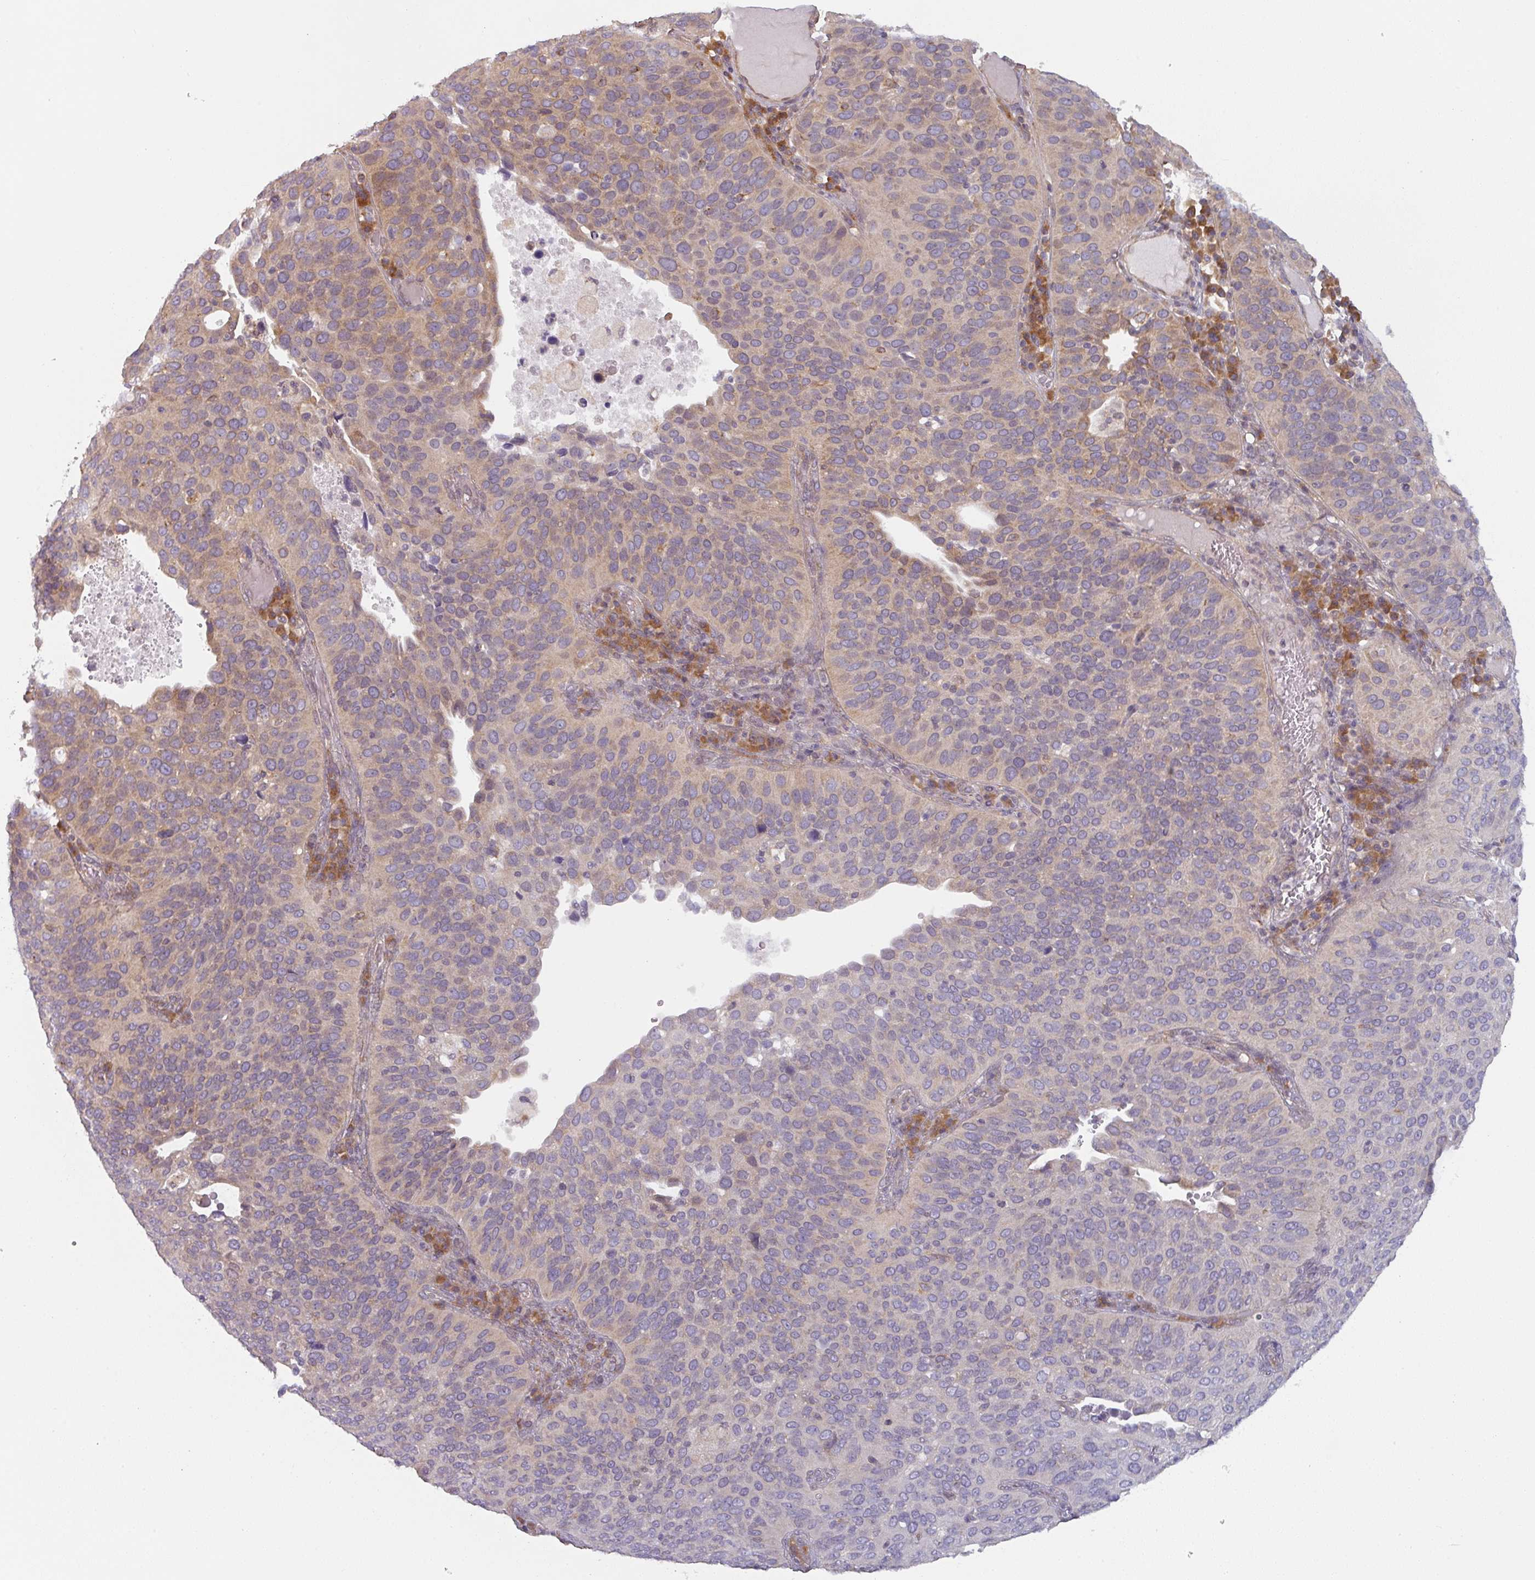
{"staining": {"intensity": "moderate", "quantity": "<25%", "location": "cytoplasmic/membranous"}, "tissue": "cervical cancer", "cell_type": "Tumor cells", "image_type": "cancer", "snomed": [{"axis": "morphology", "description": "Squamous cell carcinoma, NOS"}, {"axis": "topography", "description": "Cervix"}], "caption": "Protein expression analysis of human cervical cancer (squamous cell carcinoma) reveals moderate cytoplasmic/membranous expression in approximately <25% of tumor cells.", "gene": "TAPT1", "patient": {"sex": "female", "age": 36}}